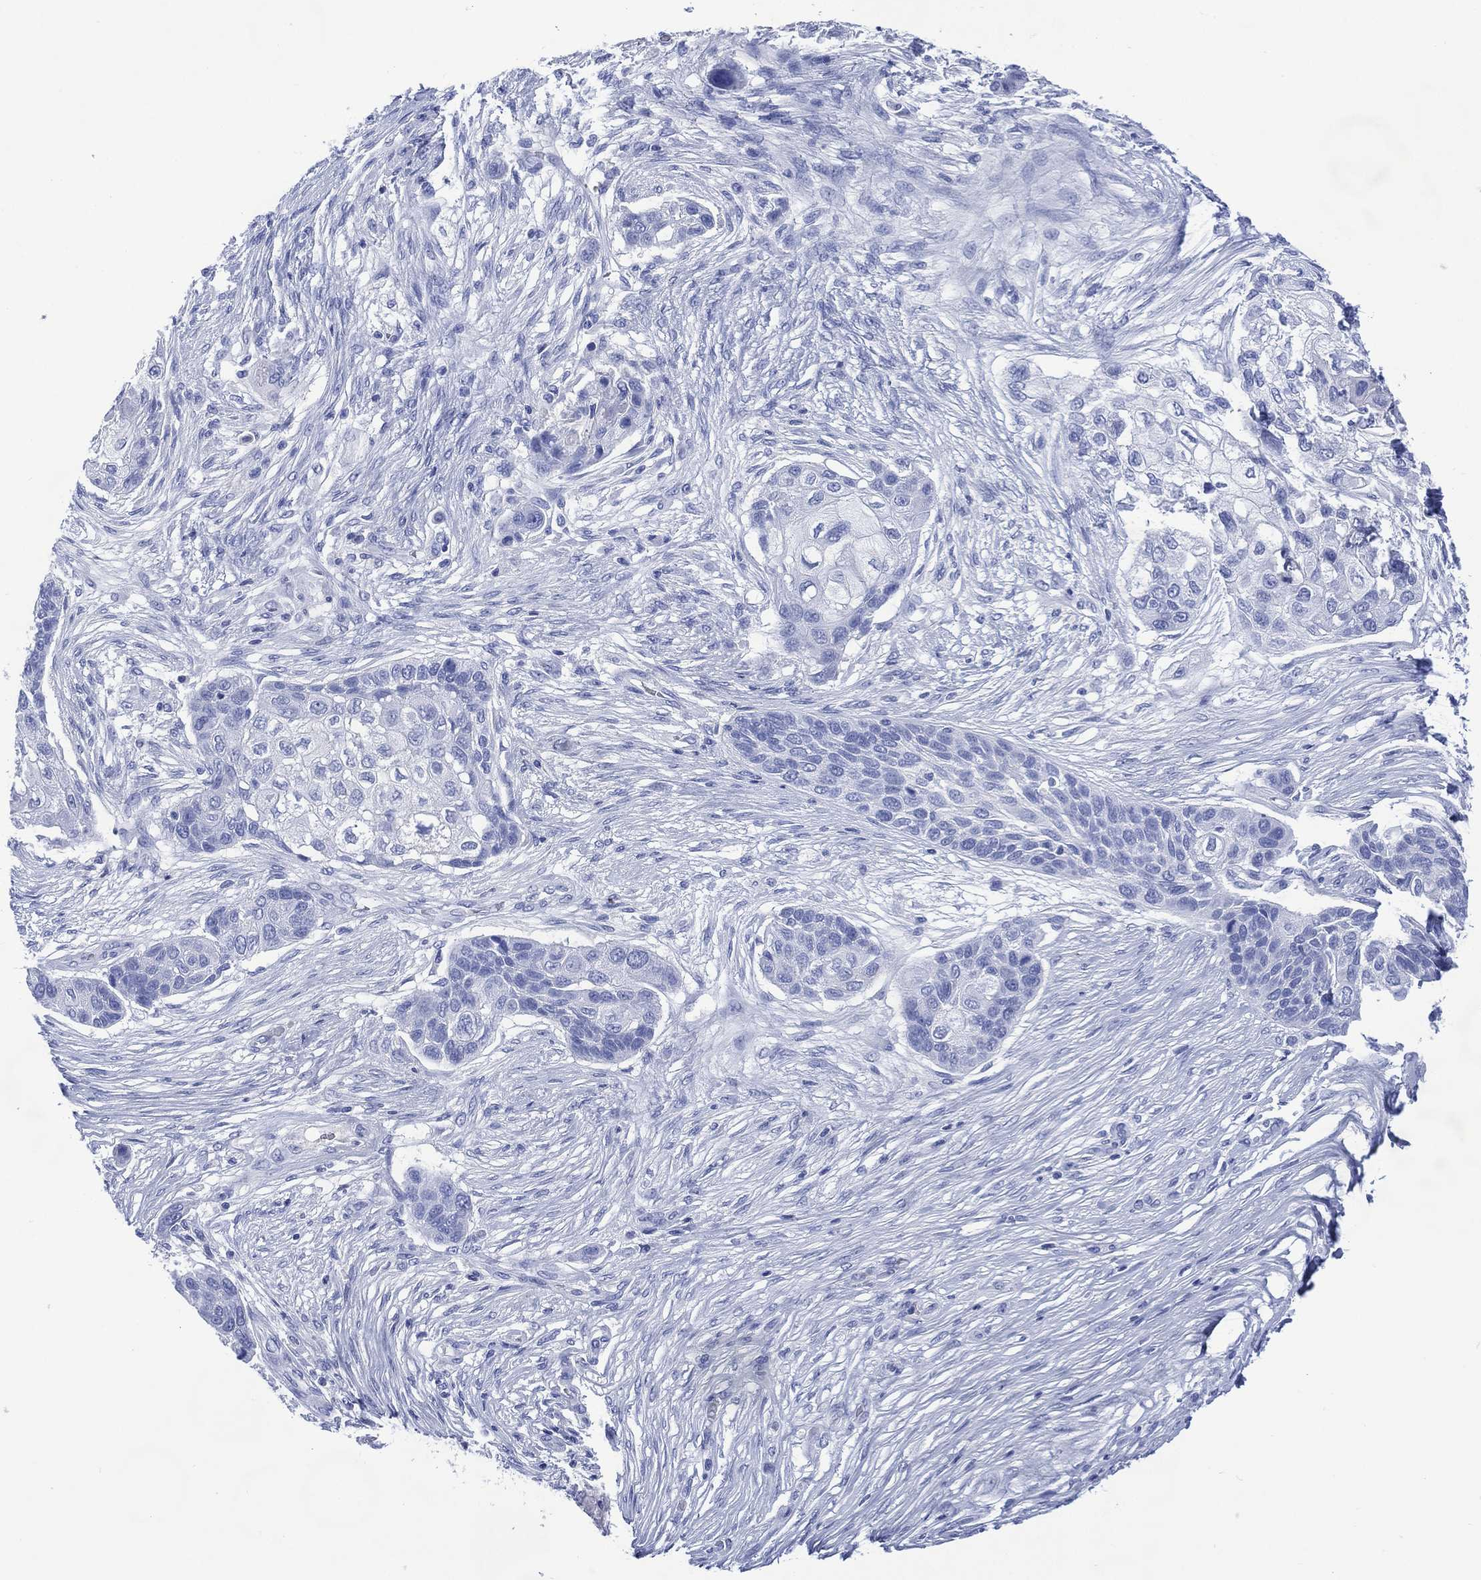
{"staining": {"intensity": "negative", "quantity": "none", "location": "none"}, "tissue": "lung cancer", "cell_type": "Tumor cells", "image_type": "cancer", "snomed": [{"axis": "morphology", "description": "Squamous cell carcinoma, NOS"}, {"axis": "topography", "description": "Lung"}], "caption": "Immunohistochemistry (IHC) histopathology image of neoplastic tissue: squamous cell carcinoma (lung) stained with DAB (3,3'-diaminobenzidine) reveals no significant protein positivity in tumor cells.", "gene": "SHCBP1L", "patient": {"sex": "male", "age": 69}}